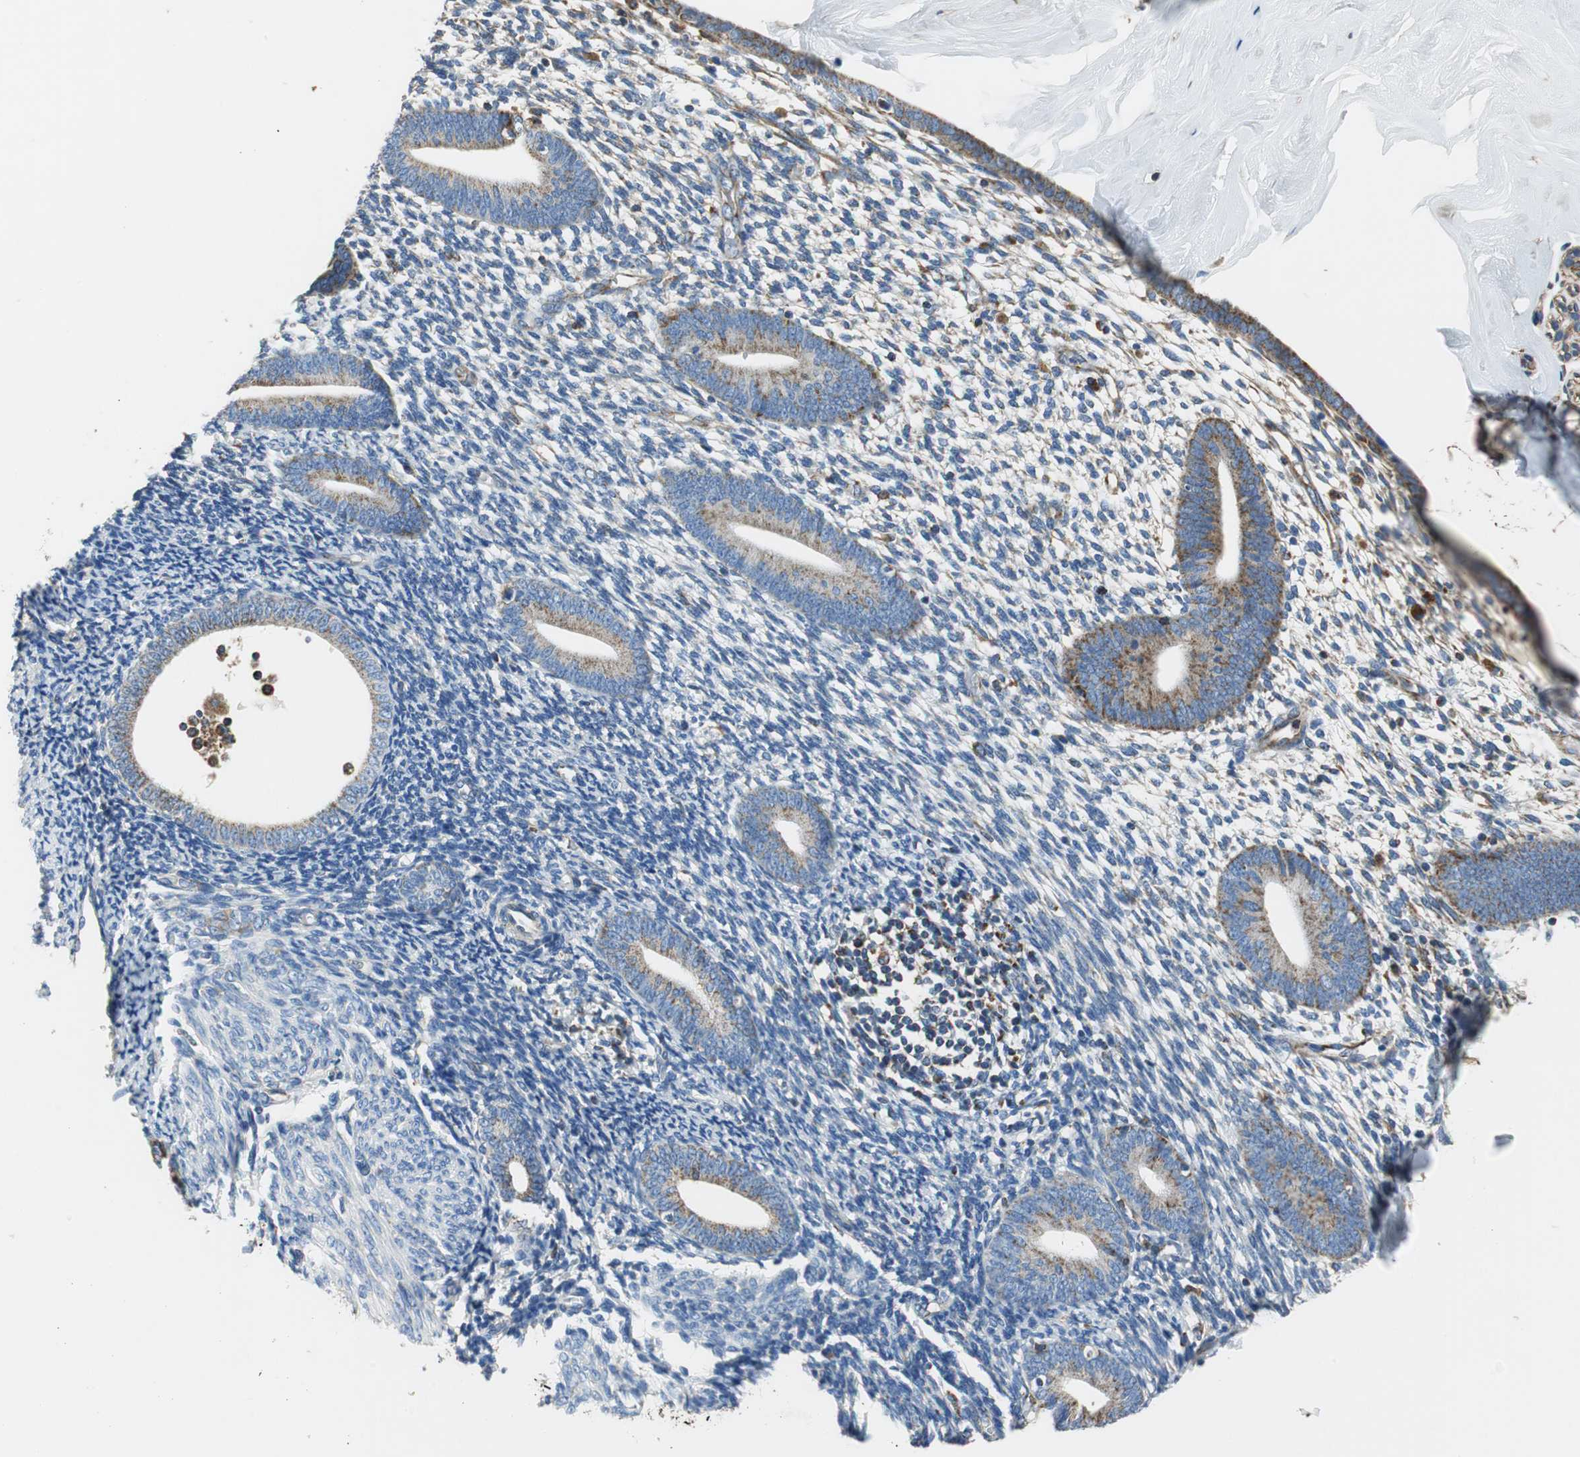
{"staining": {"intensity": "negative", "quantity": "none", "location": "none"}, "tissue": "endometrium", "cell_type": "Cells in endometrial stroma", "image_type": "normal", "snomed": [{"axis": "morphology", "description": "Normal tissue, NOS"}, {"axis": "topography", "description": "Endometrium"}], "caption": "Micrograph shows no significant protein positivity in cells in endometrial stroma of benign endometrium.", "gene": "GSTK1", "patient": {"sex": "female", "age": 57}}